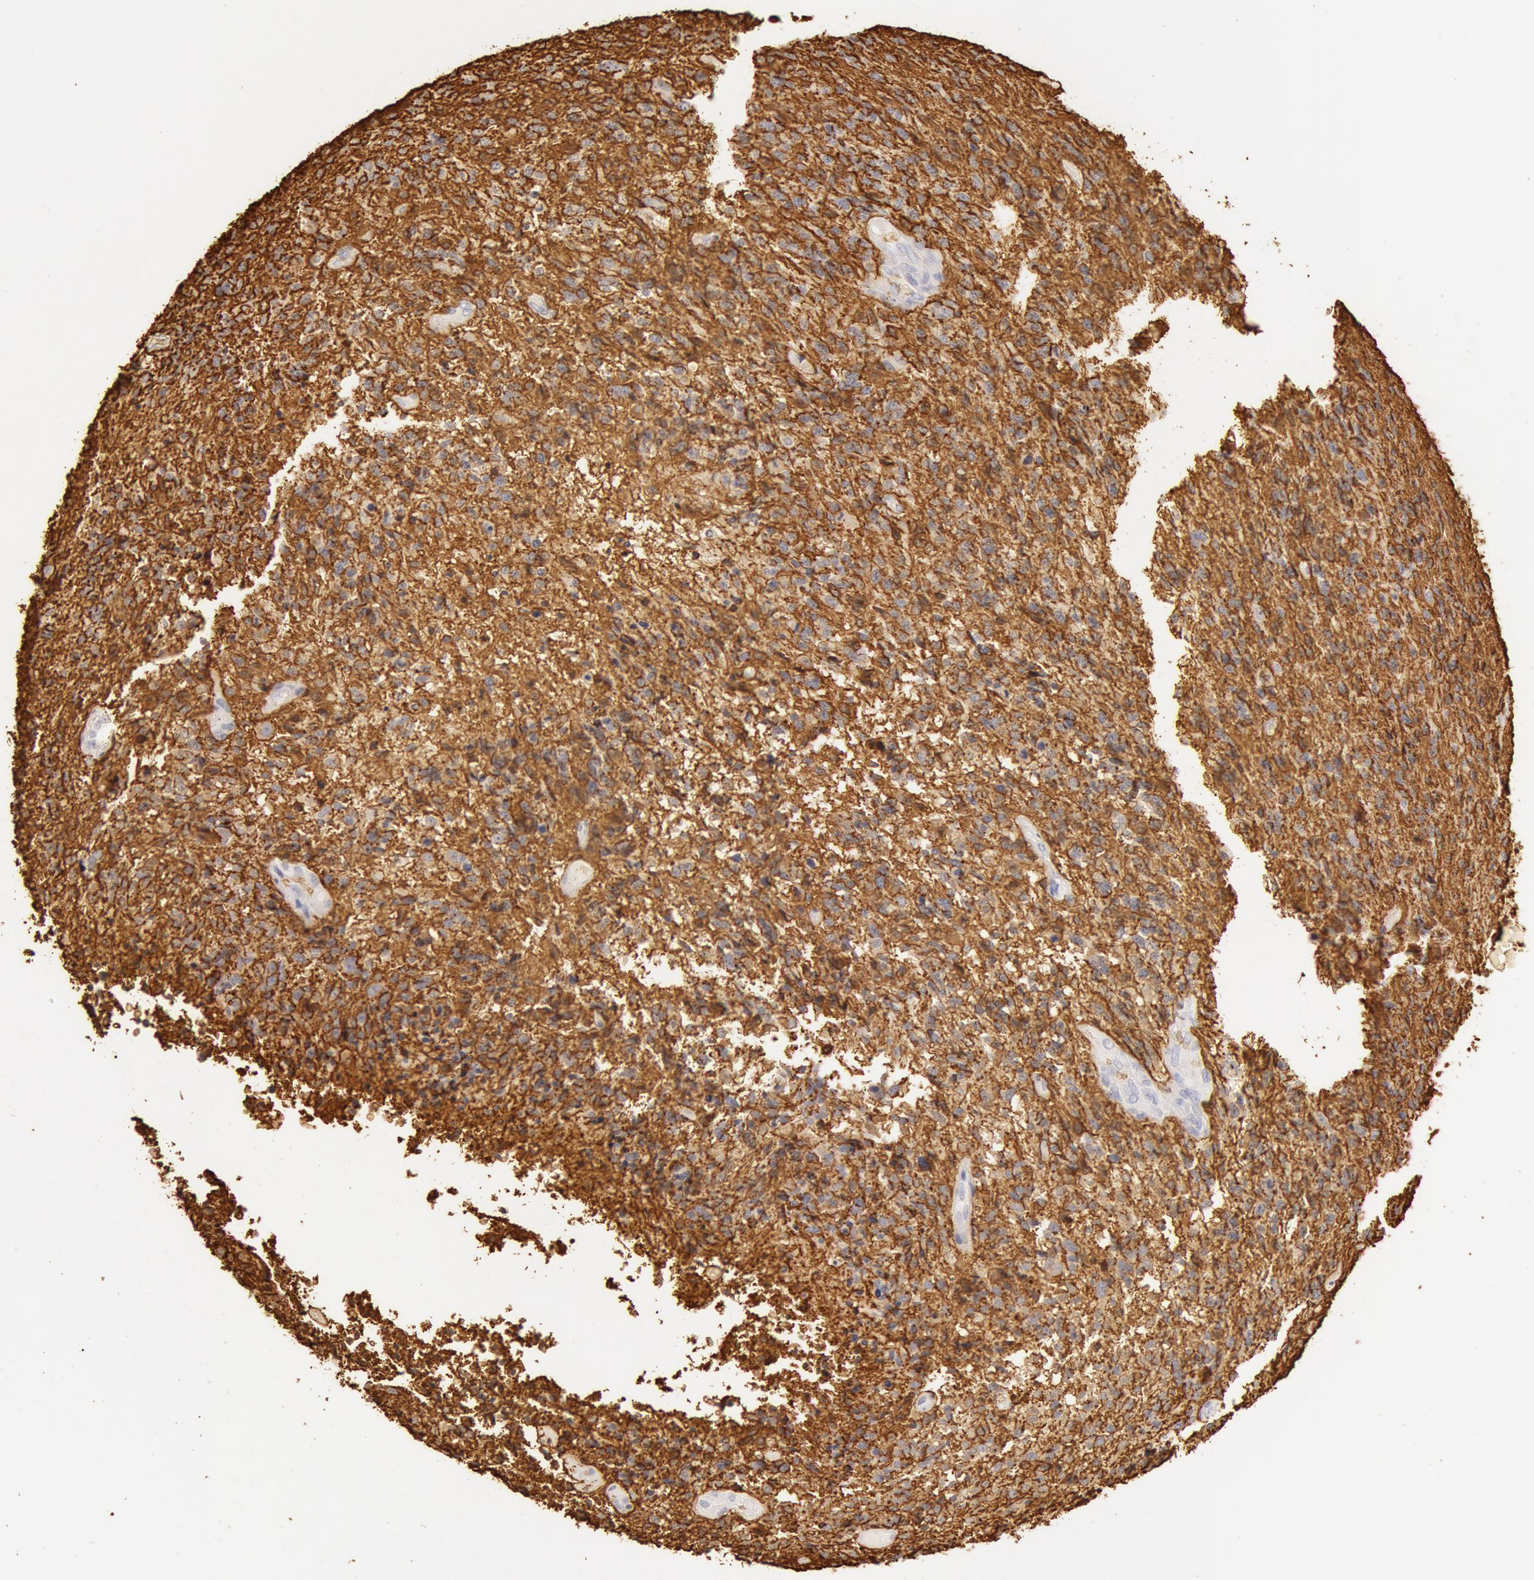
{"staining": {"intensity": "negative", "quantity": "none", "location": "none"}, "tissue": "glioma", "cell_type": "Tumor cells", "image_type": "cancer", "snomed": [{"axis": "morphology", "description": "Glioma, malignant, High grade"}, {"axis": "topography", "description": "Brain"}], "caption": "DAB immunohistochemical staining of human malignant glioma (high-grade) shows no significant expression in tumor cells.", "gene": "AQP1", "patient": {"sex": "male", "age": 36}}